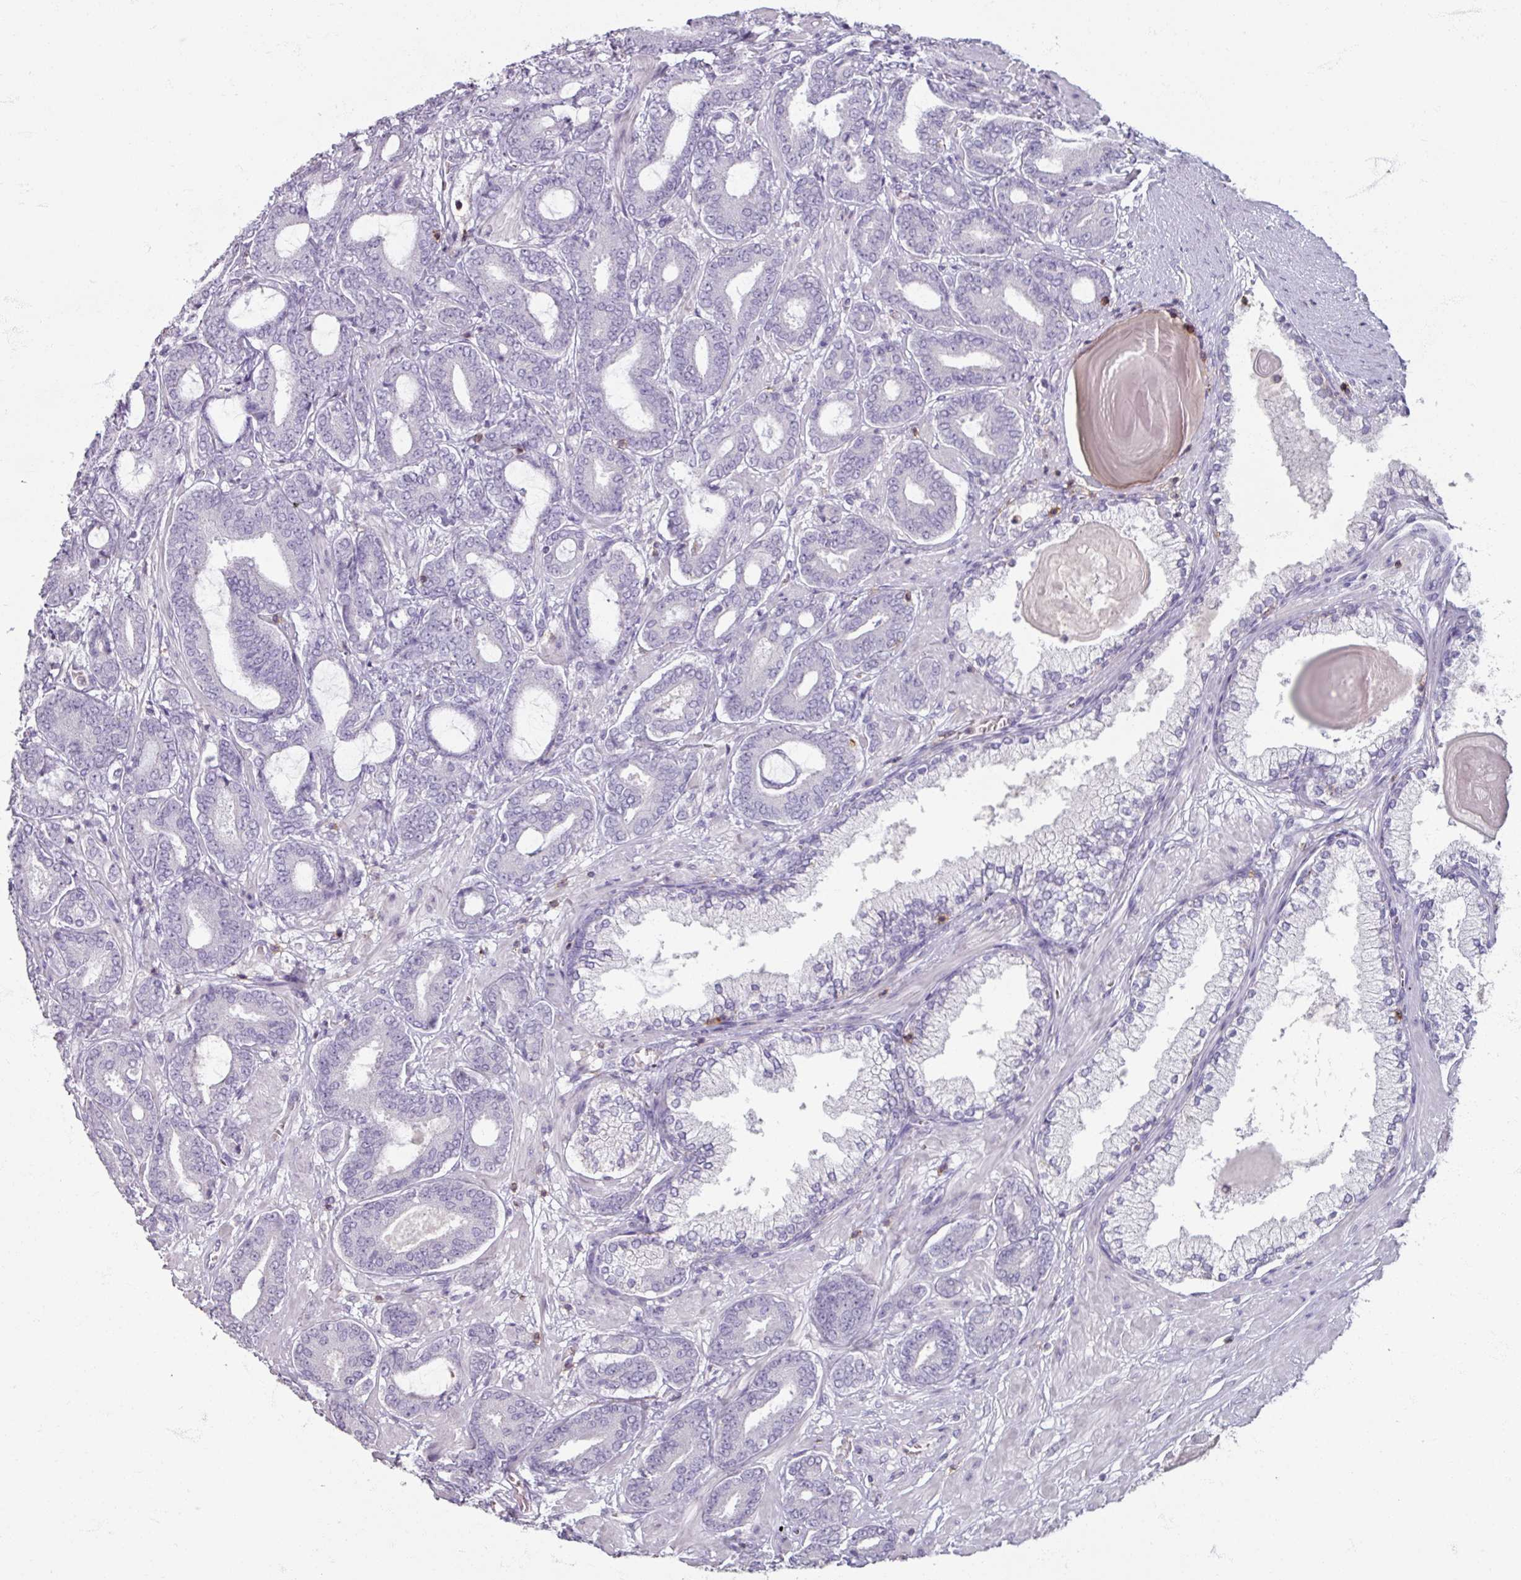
{"staining": {"intensity": "negative", "quantity": "none", "location": "none"}, "tissue": "prostate cancer", "cell_type": "Tumor cells", "image_type": "cancer", "snomed": [{"axis": "morphology", "description": "Adenocarcinoma, Low grade"}, {"axis": "topography", "description": "Prostate and seminal vesicle, NOS"}], "caption": "This micrograph is of prostate adenocarcinoma (low-grade) stained with immunohistochemistry (IHC) to label a protein in brown with the nuclei are counter-stained blue. There is no expression in tumor cells. (Brightfield microscopy of DAB immunohistochemistry at high magnification).", "gene": "PTPRC", "patient": {"sex": "male", "age": 61}}